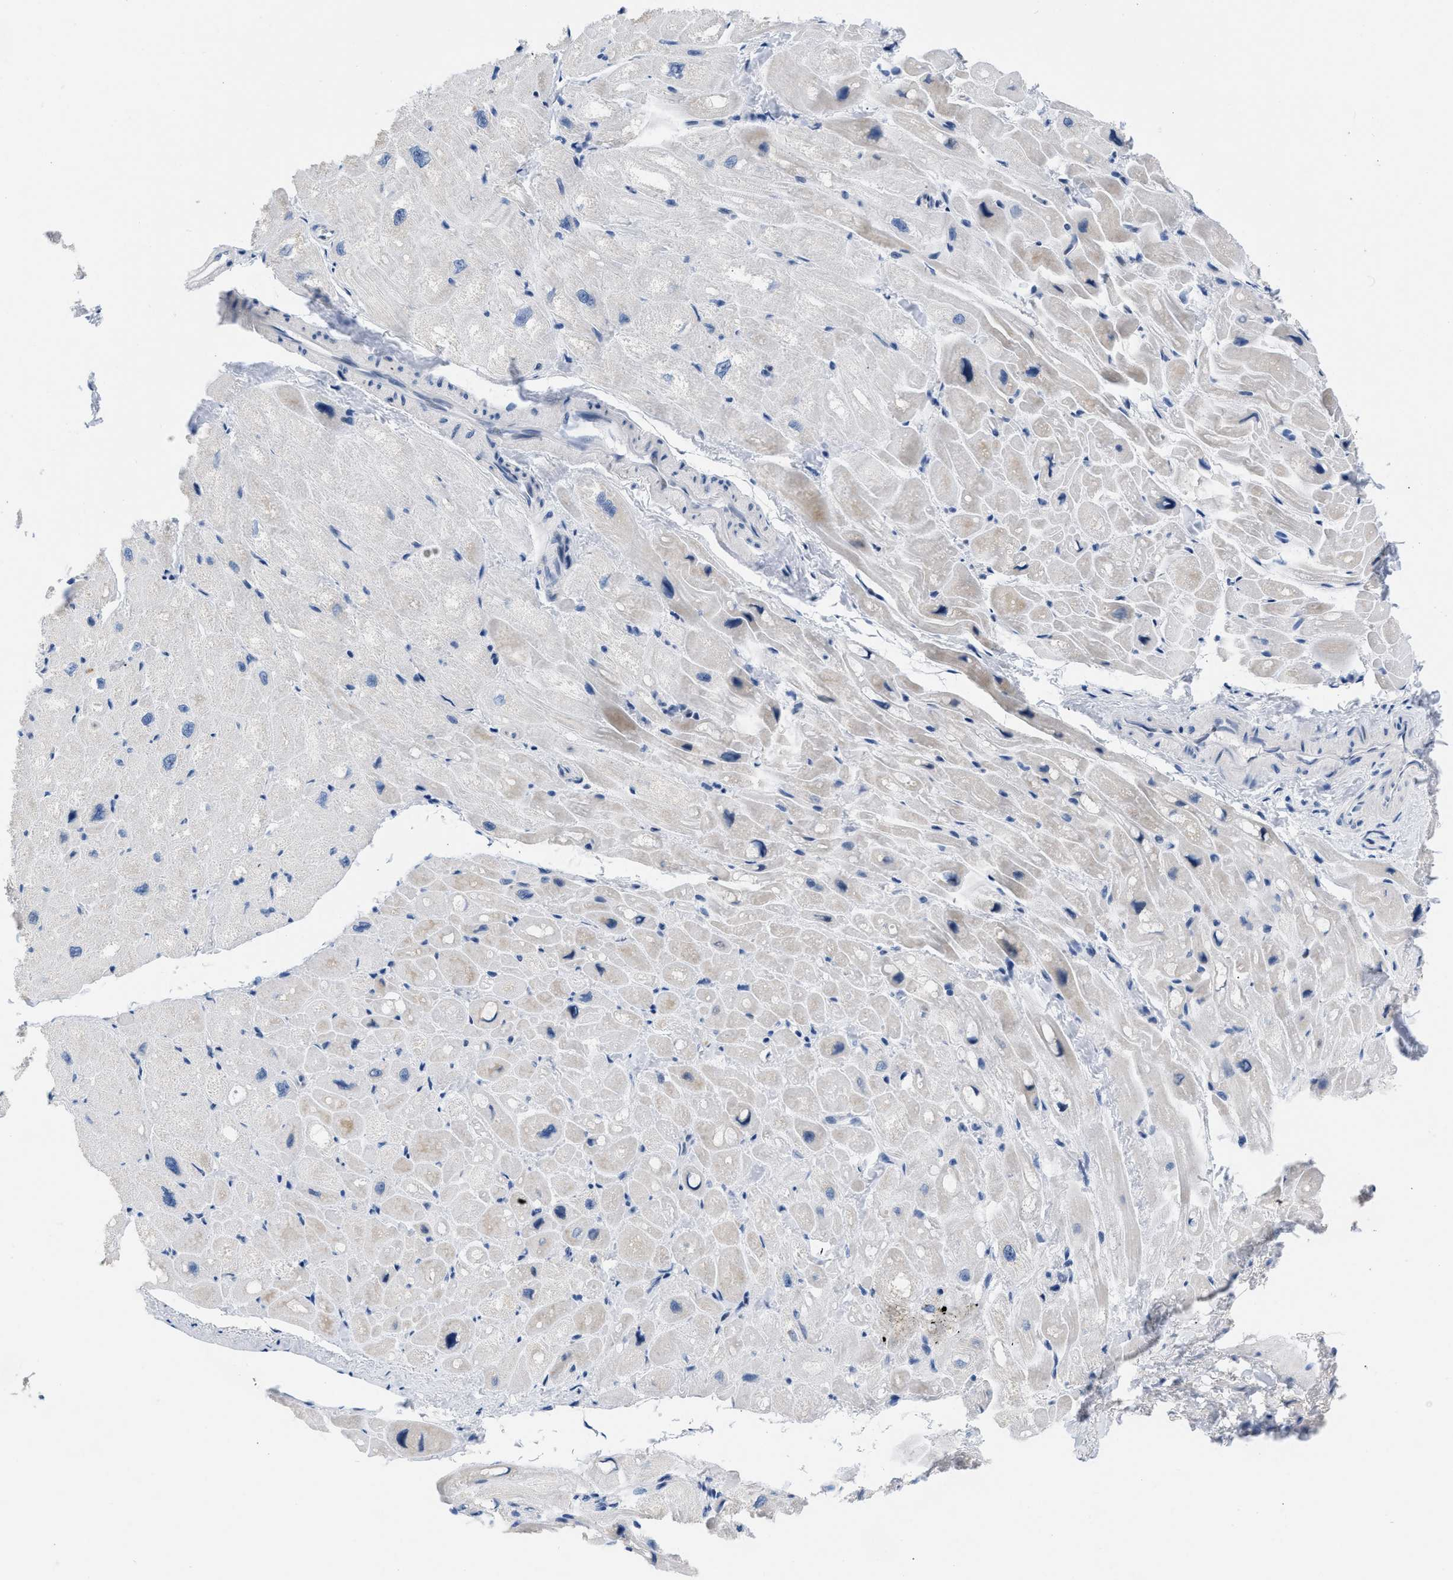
{"staining": {"intensity": "negative", "quantity": "none", "location": "none"}, "tissue": "heart muscle", "cell_type": "Cardiomyocytes", "image_type": "normal", "snomed": [{"axis": "morphology", "description": "Normal tissue, NOS"}, {"axis": "topography", "description": "Heart"}], "caption": "Cardiomyocytes are negative for protein expression in benign human heart muscle. (DAB (3,3'-diaminobenzidine) immunohistochemistry (IHC) visualized using brightfield microscopy, high magnification).", "gene": "BOLL", "patient": {"sex": "male", "age": 49}}